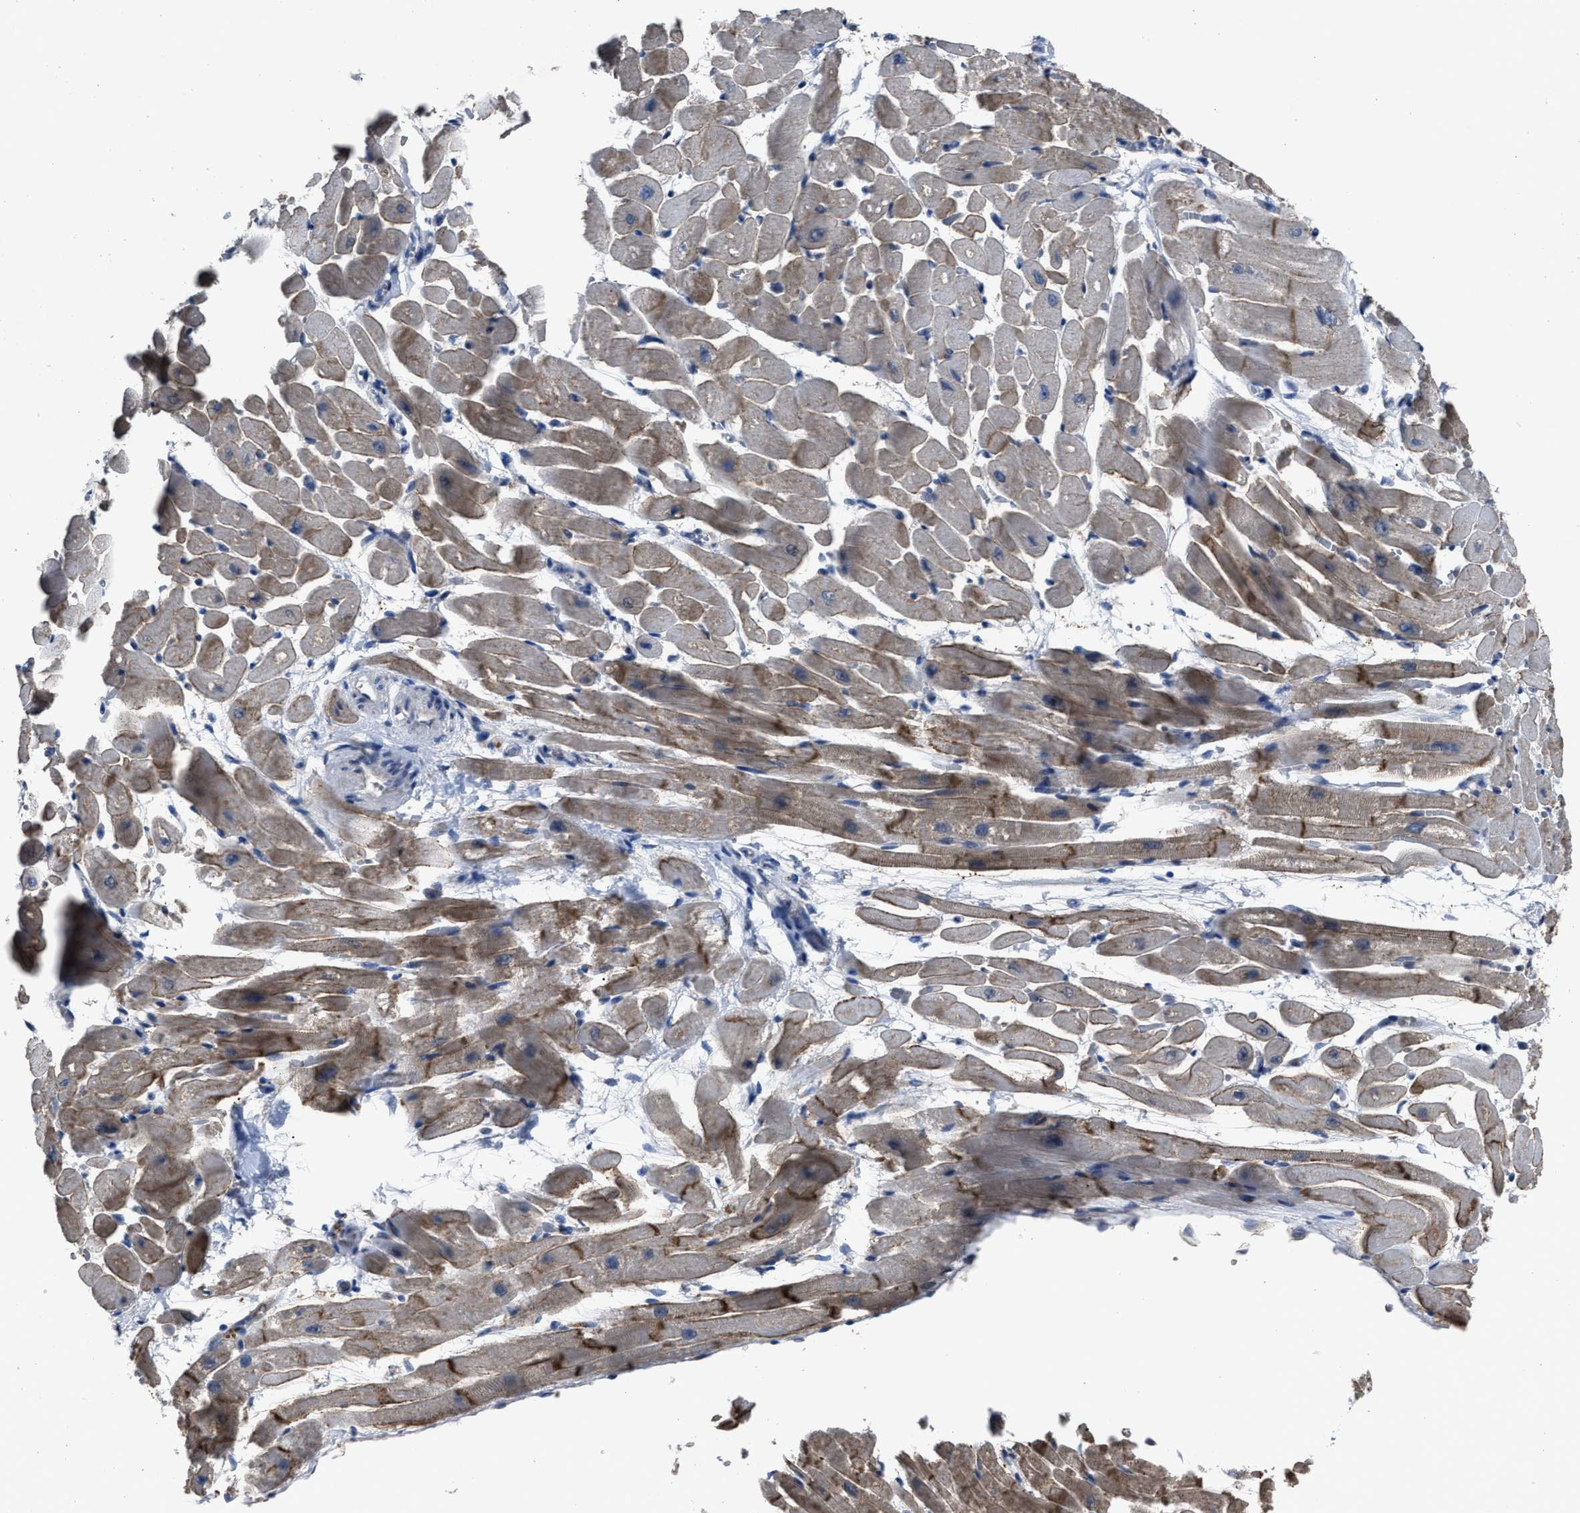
{"staining": {"intensity": "moderate", "quantity": "25%-75%", "location": "cytoplasmic/membranous"}, "tissue": "heart muscle", "cell_type": "Cardiomyocytes", "image_type": "normal", "snomed": [{"axis": "morphology", "description": "Normal tissue, NOS"}, {"axis": "topography", "description": "Heart"}], "caption": "Benign heart muscle exhibits moderate cytoplasmic/membranous positivity in approximately 25%-75% of cardiomyocytes, visualized by immunohistochemistry.", "gene": "UPF1", "patient": {"sex": "male", "age": 45}}